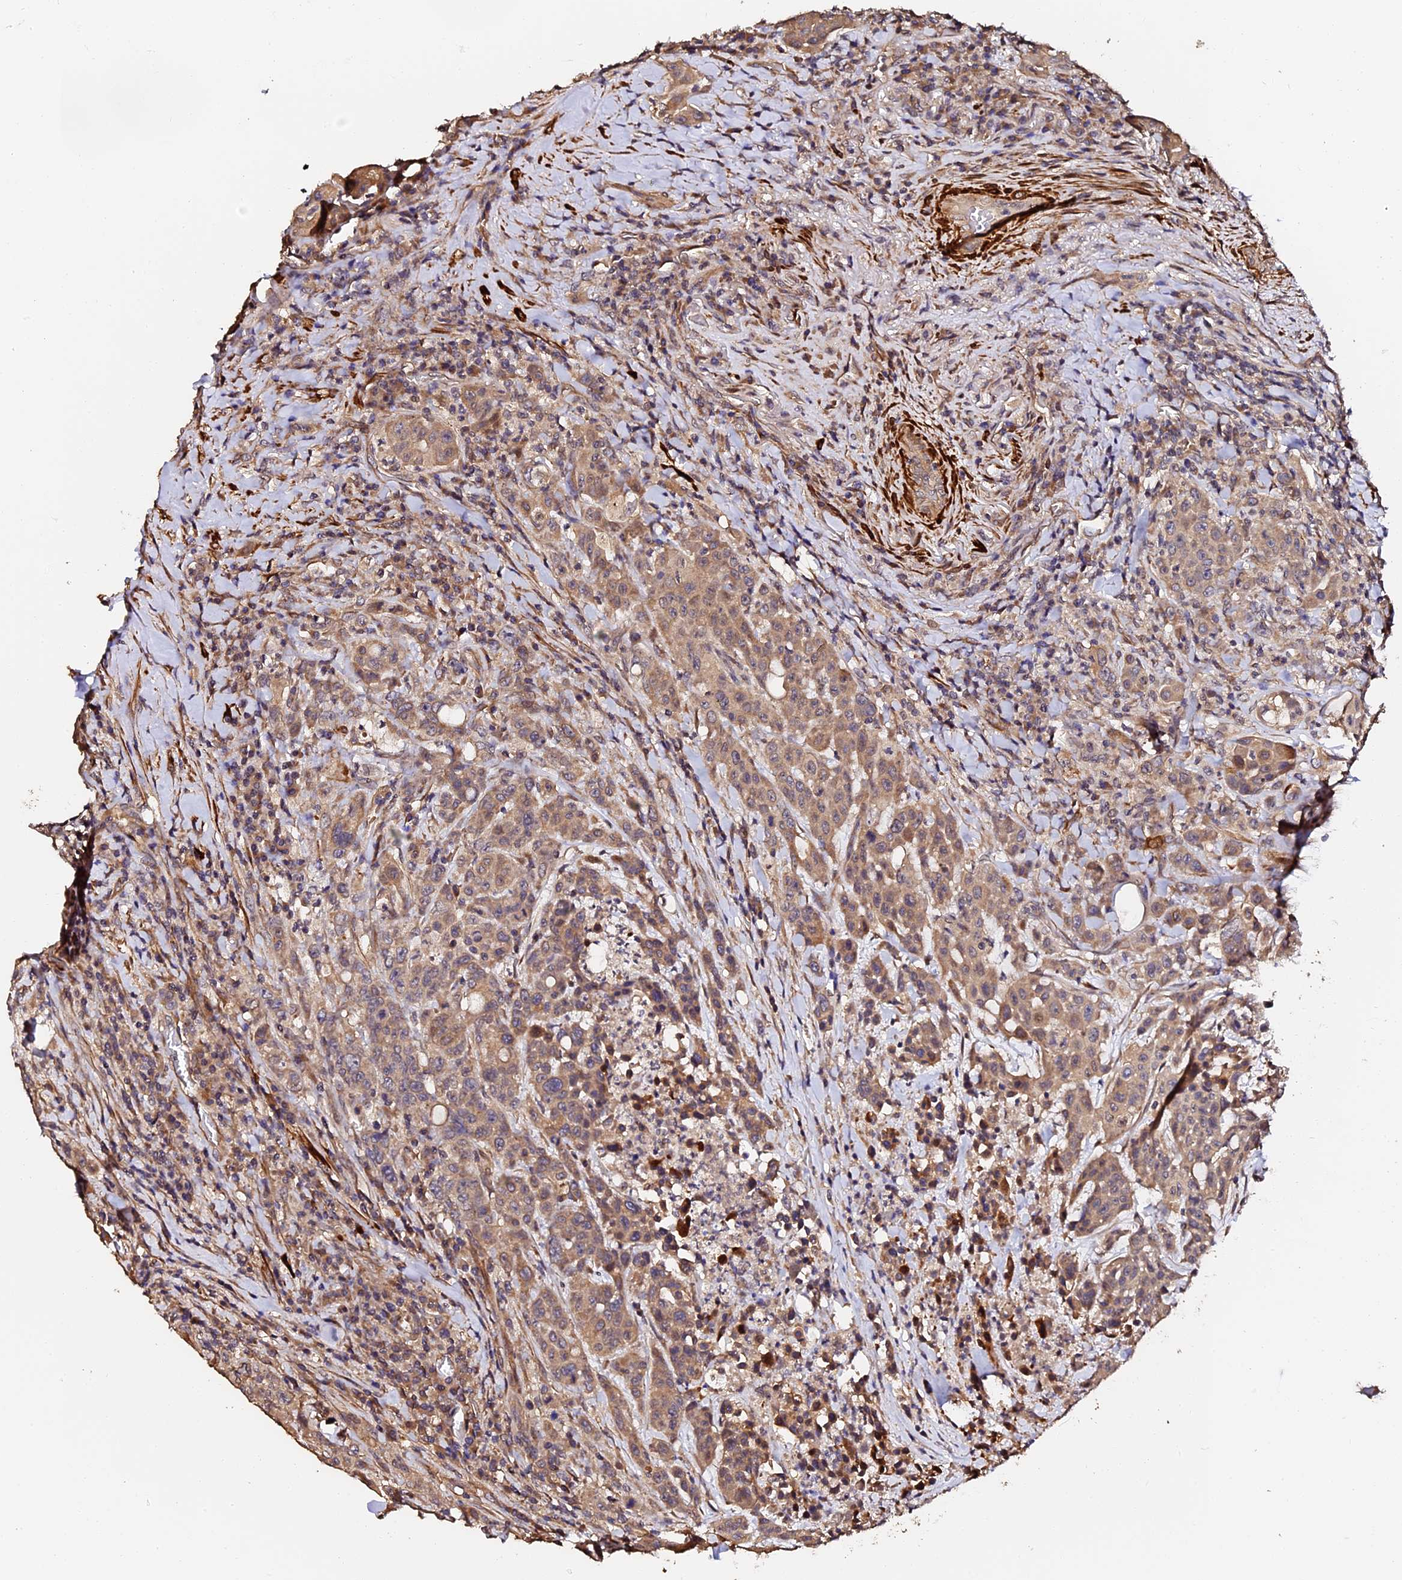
{"staining": {"intensity": "moderate", "quantity": ">75%", "location": "cytoplasmic/membranous"}, "tissue": "colorectal cancer", "cell_type": "Tumor cells", "image_type": "cancer", "snomed": [{"axis": "morphology", "description": "Adenocarcinoma, NOS"}, {"axis": "topography", "description": "Colon"}], "caption": "Protein analysis of adenocarcinoma (colorectal) tissue shows moderate cytoplasmic/membranous expression in approximately >75% of tumor cells. The staining is performed using DAB brown chromogen to label protein expression. The nuclei are counter-stained blue using hematoxylin.", "gene": "TDO2", "patient": {"sex": "male", "age": 62}}